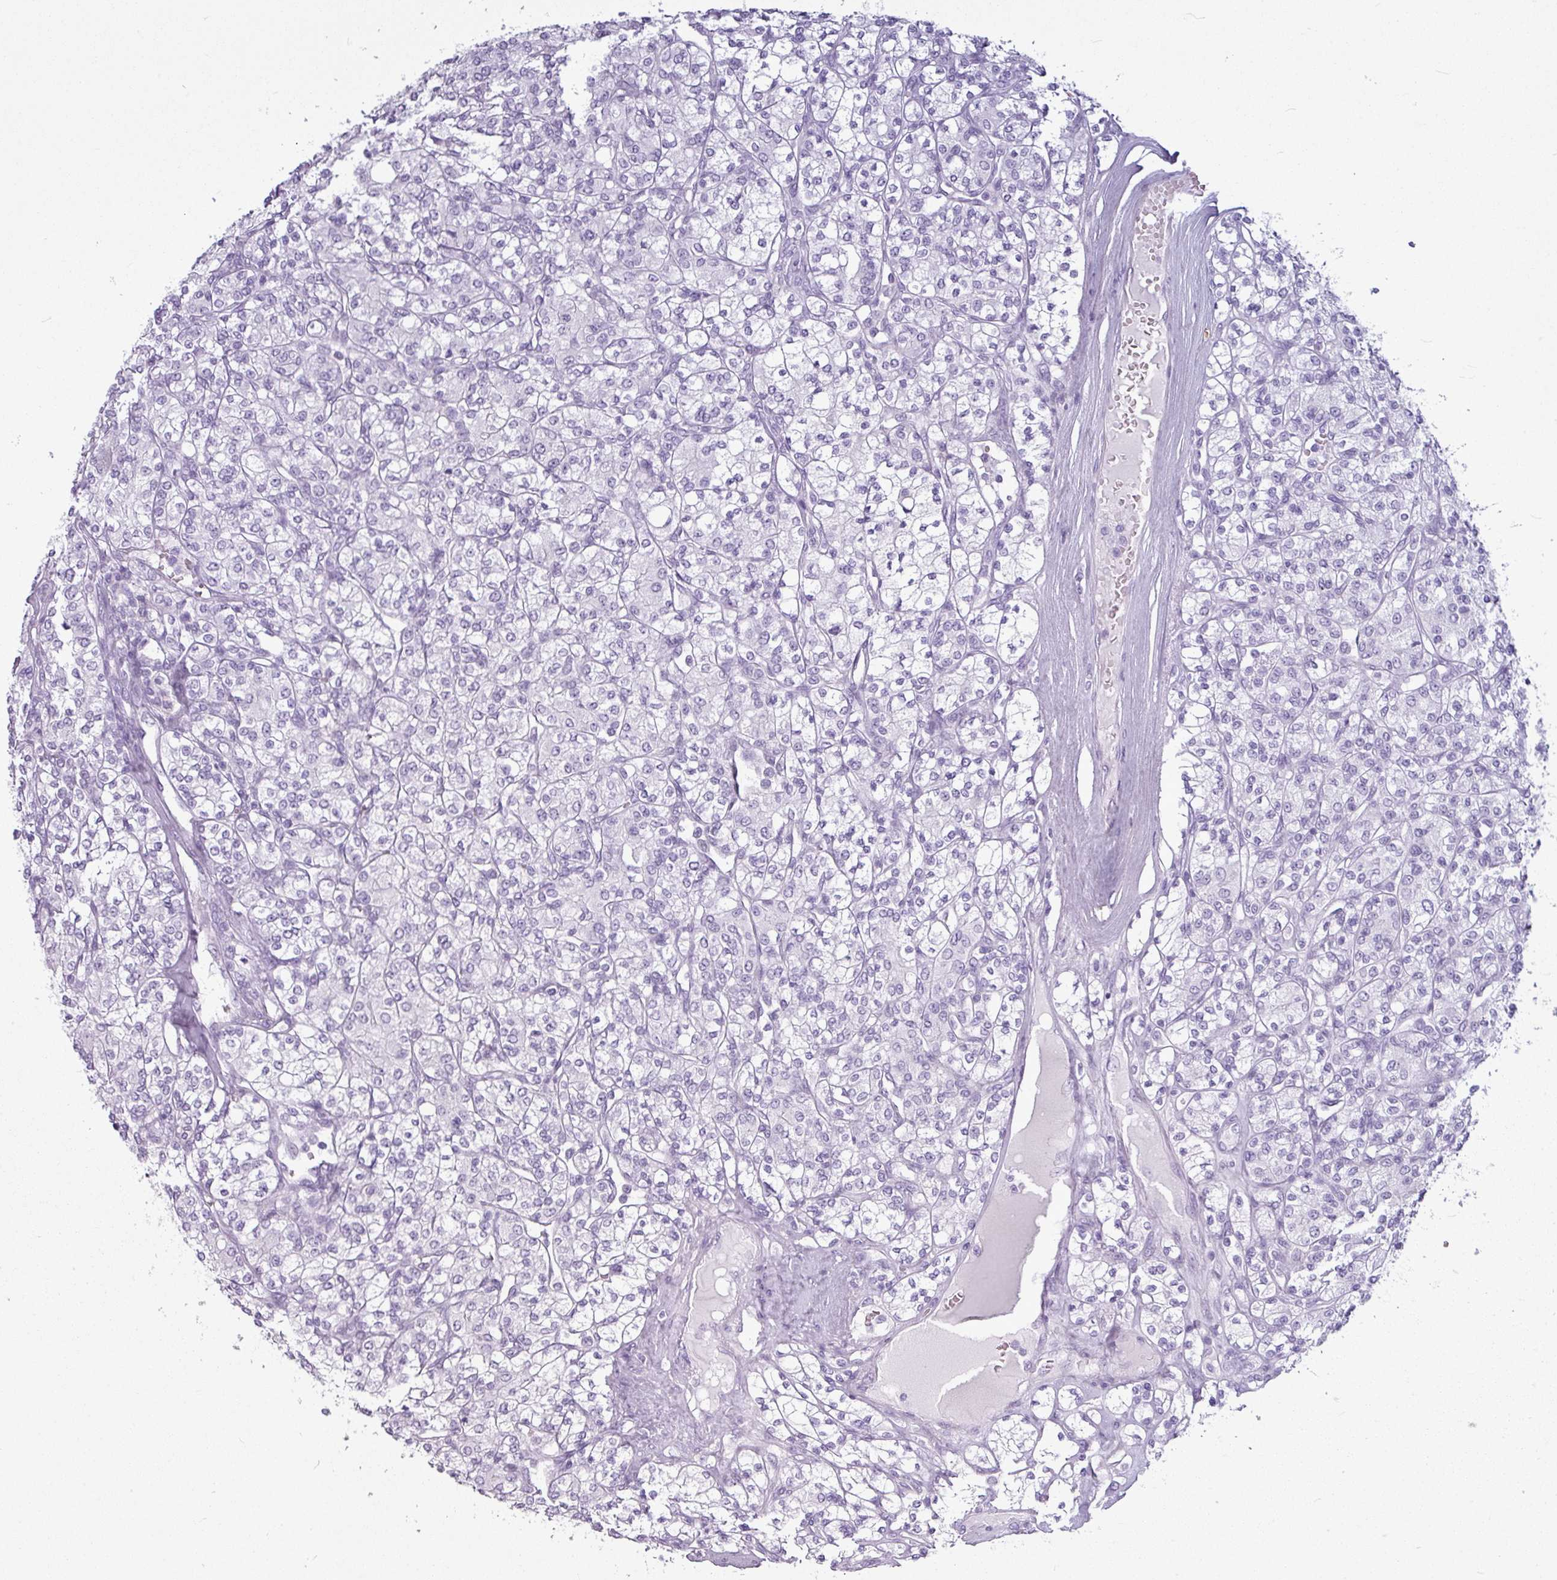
{"staining": {"intensity": "negative", "quantity": "none", "location": "none"}, "tissue": "renal cancer", "cell_type": "Tumor cells", "image_type": "cancer", "snomed": [{"axis": "morphology", "description": "Adenocarcinoma, NOS"}, {"axis": "topography", "description": "Kidney"}], "caption": "Immunohistochemical staining of human renal cancer shows no significant staining in tumor cells.", "gene": "AMY1B", "patient": {"sex": "male", "age": 77}}